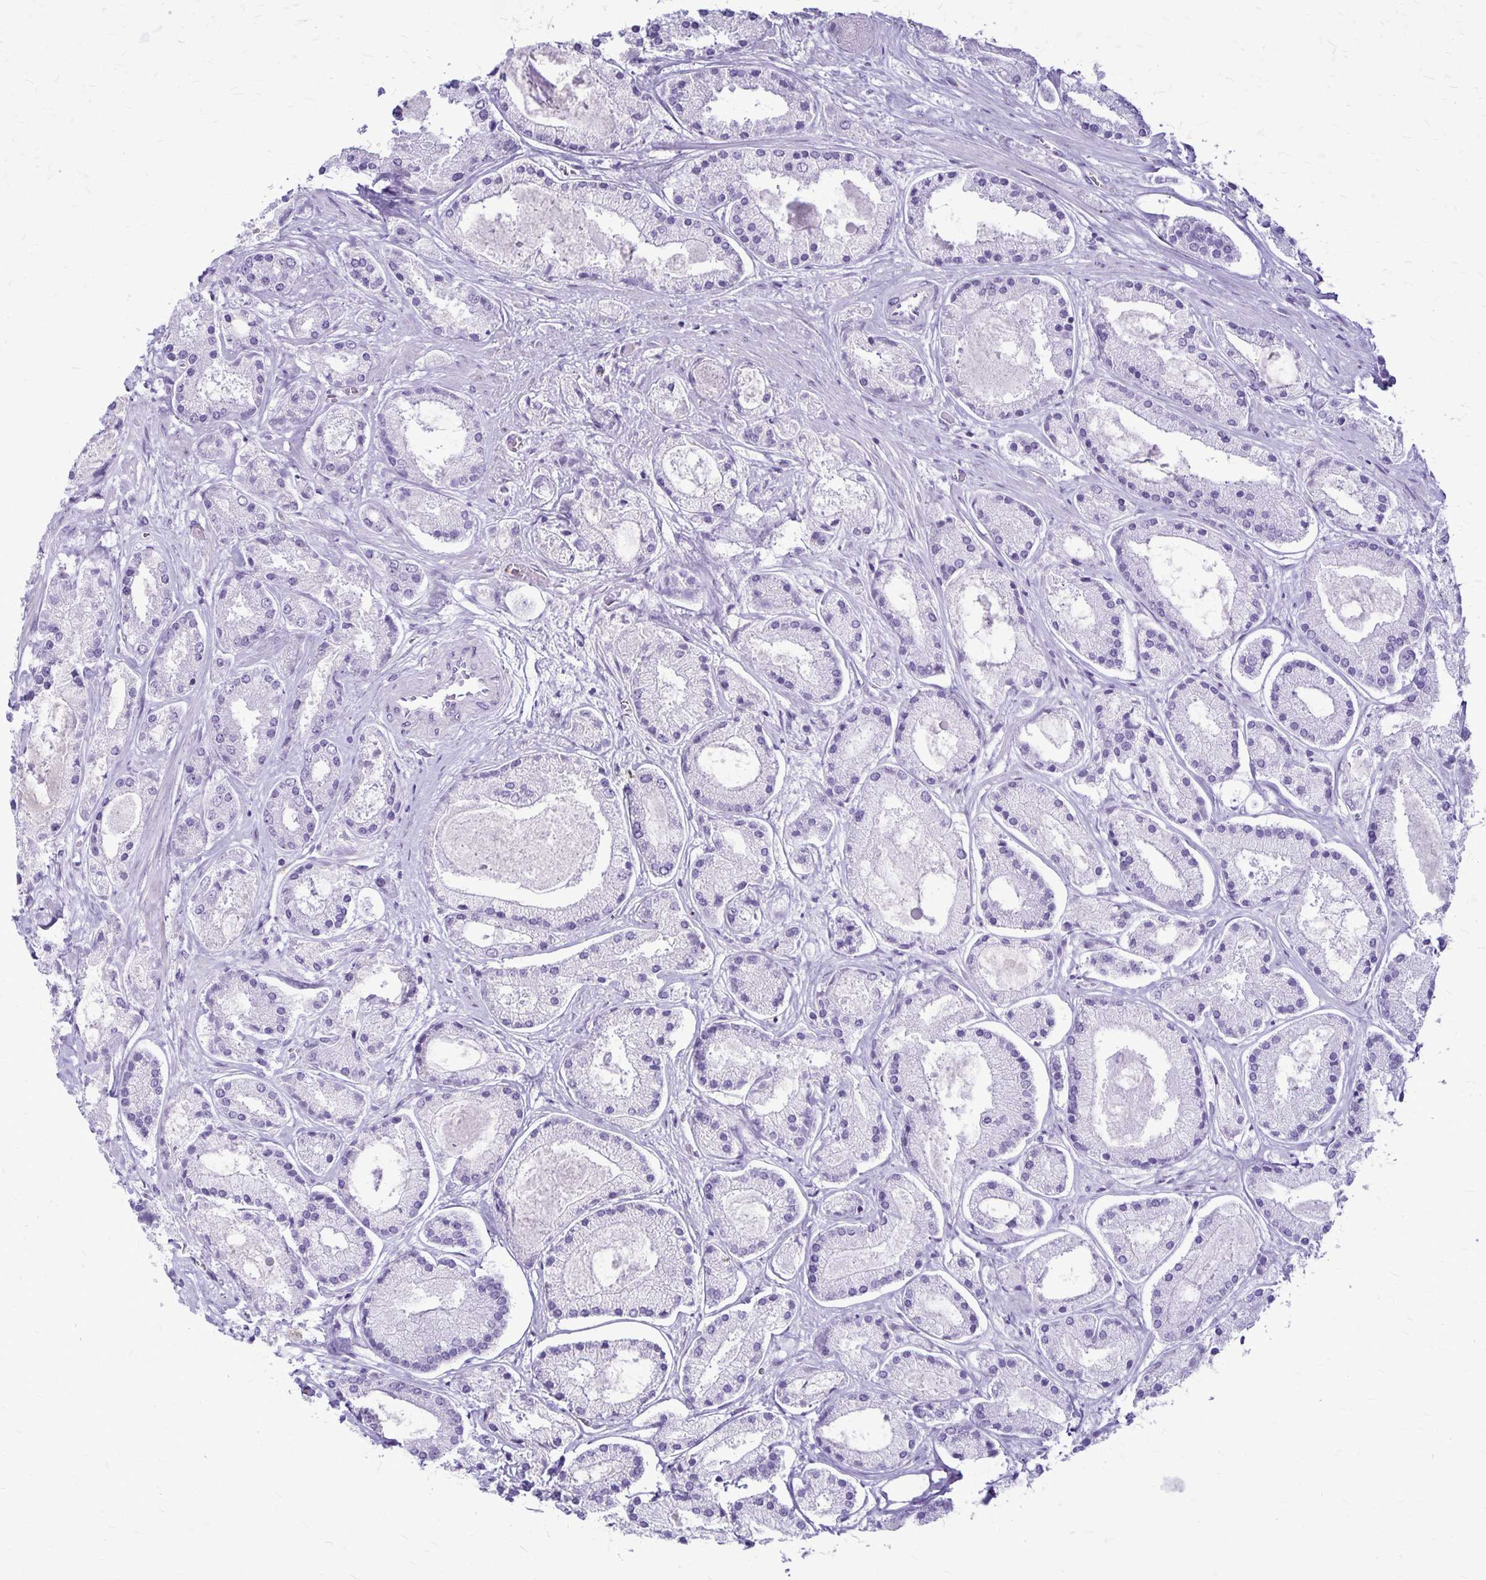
{"staining": {"intensity": "negative", "quantity": "none", "location": "none"}, "tissue": "prostate cancer", "cell_type": "Tumor cells", "image_type": "cancer", "snomed": [{"axis": "morphology", "description": "Adenocarcinoma, High grade"}, {"axis": "topography", "description": "Prostate"}], "caption": "Immunohistochemistry (IHC) of high-grade adenocarcinoma (prostate) displays no positivity in tumor cells. Nuclei are stained in blue.", "gene": "GP9", "patient": {"sex": "male", "age": 67}}